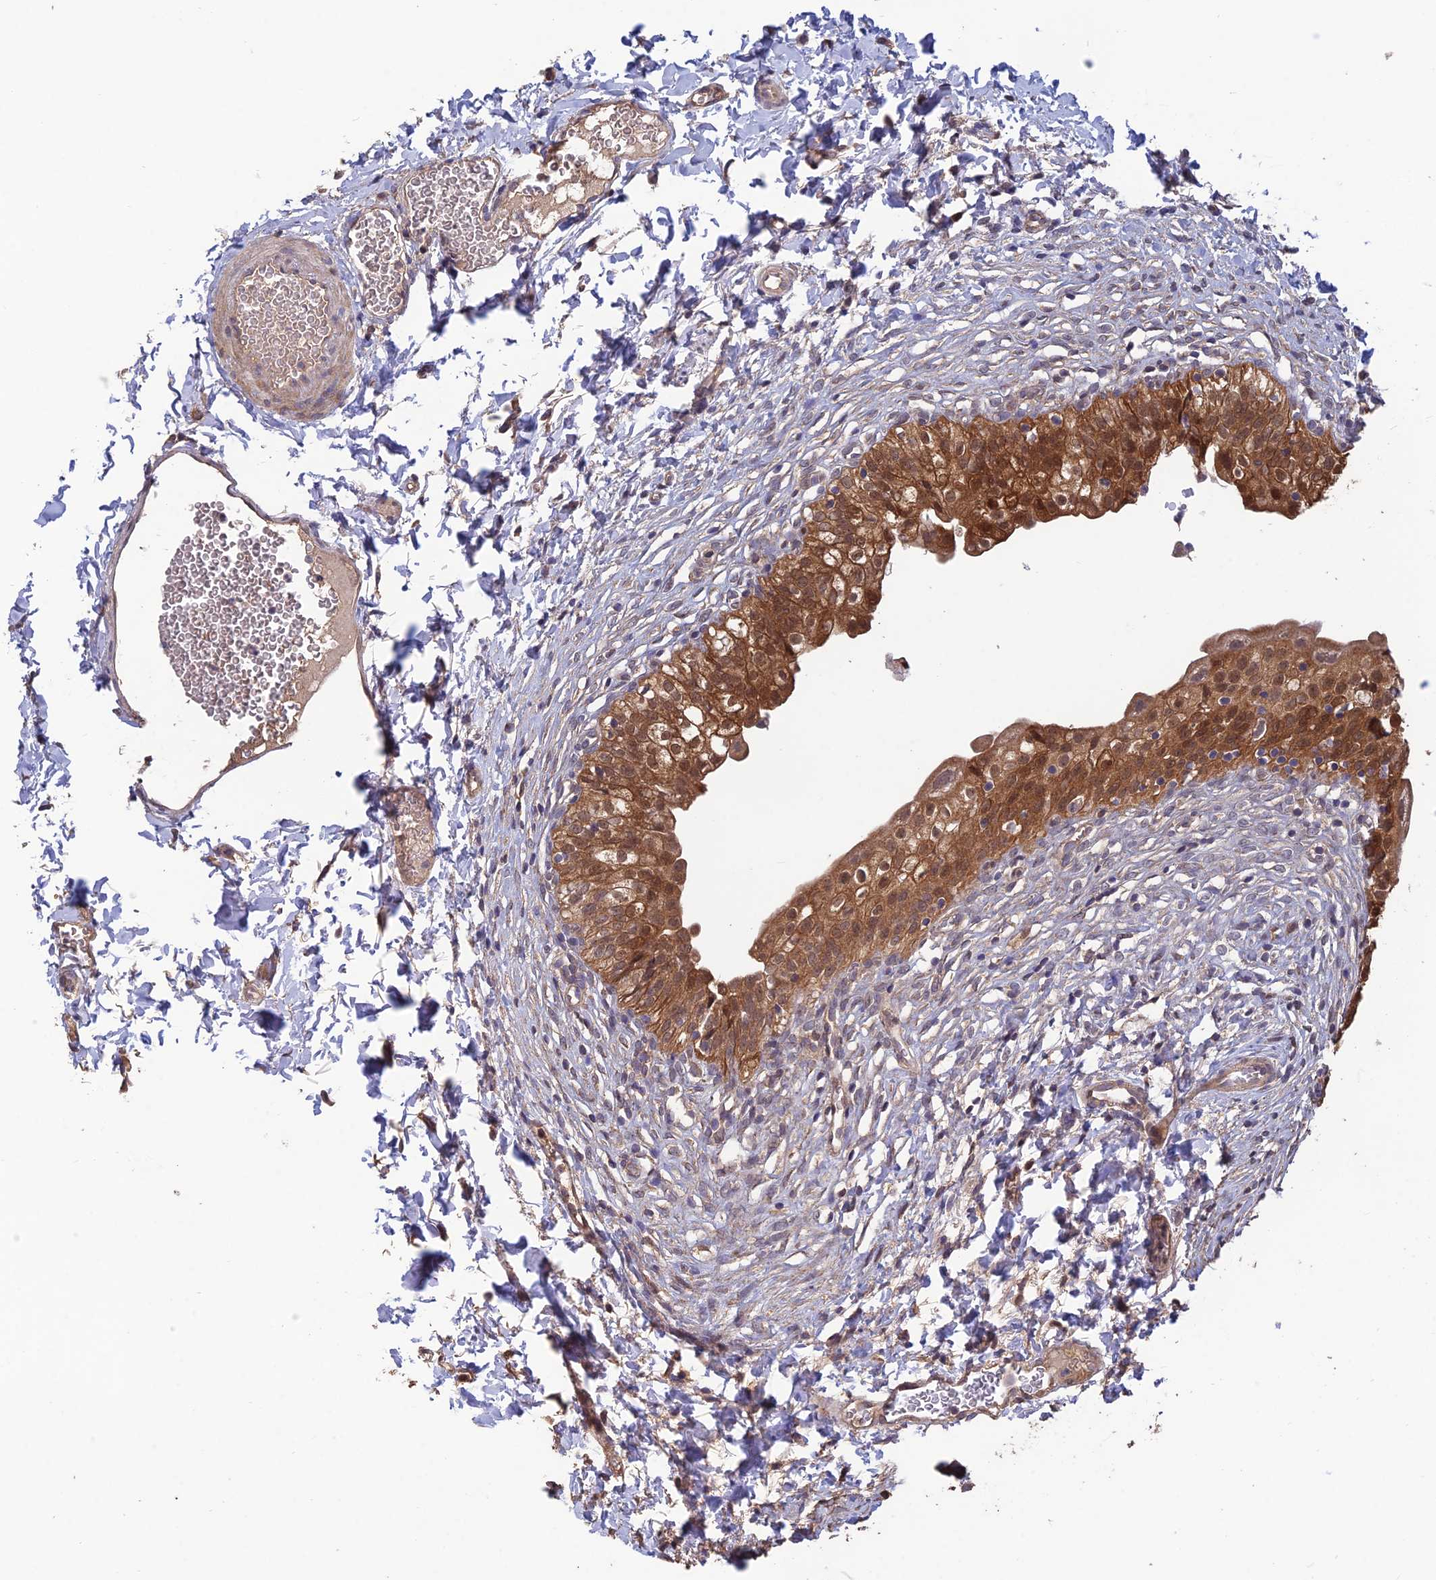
{"staining": {"intensity": "moderate", "quantity": ">75%", "location": "cytoplasmic/membranous"}, "tissue": "urinary bladder", "cell_type": "Urothelial cells", "image_type": "normal", "snomed": [{"axis": "morphology", "description": "Normal tissue, NOS"}, {"axis": "topography", "description": "Urinary bladder"}], "caption": "Urinary bladder stained with immunohistochemistry exhibits moderate cytoplasmic/membranous positivity in approximately >75% of urothelial cells.", "gene": "SHISA5", "patient": {"sex": "male", "age": 55}}